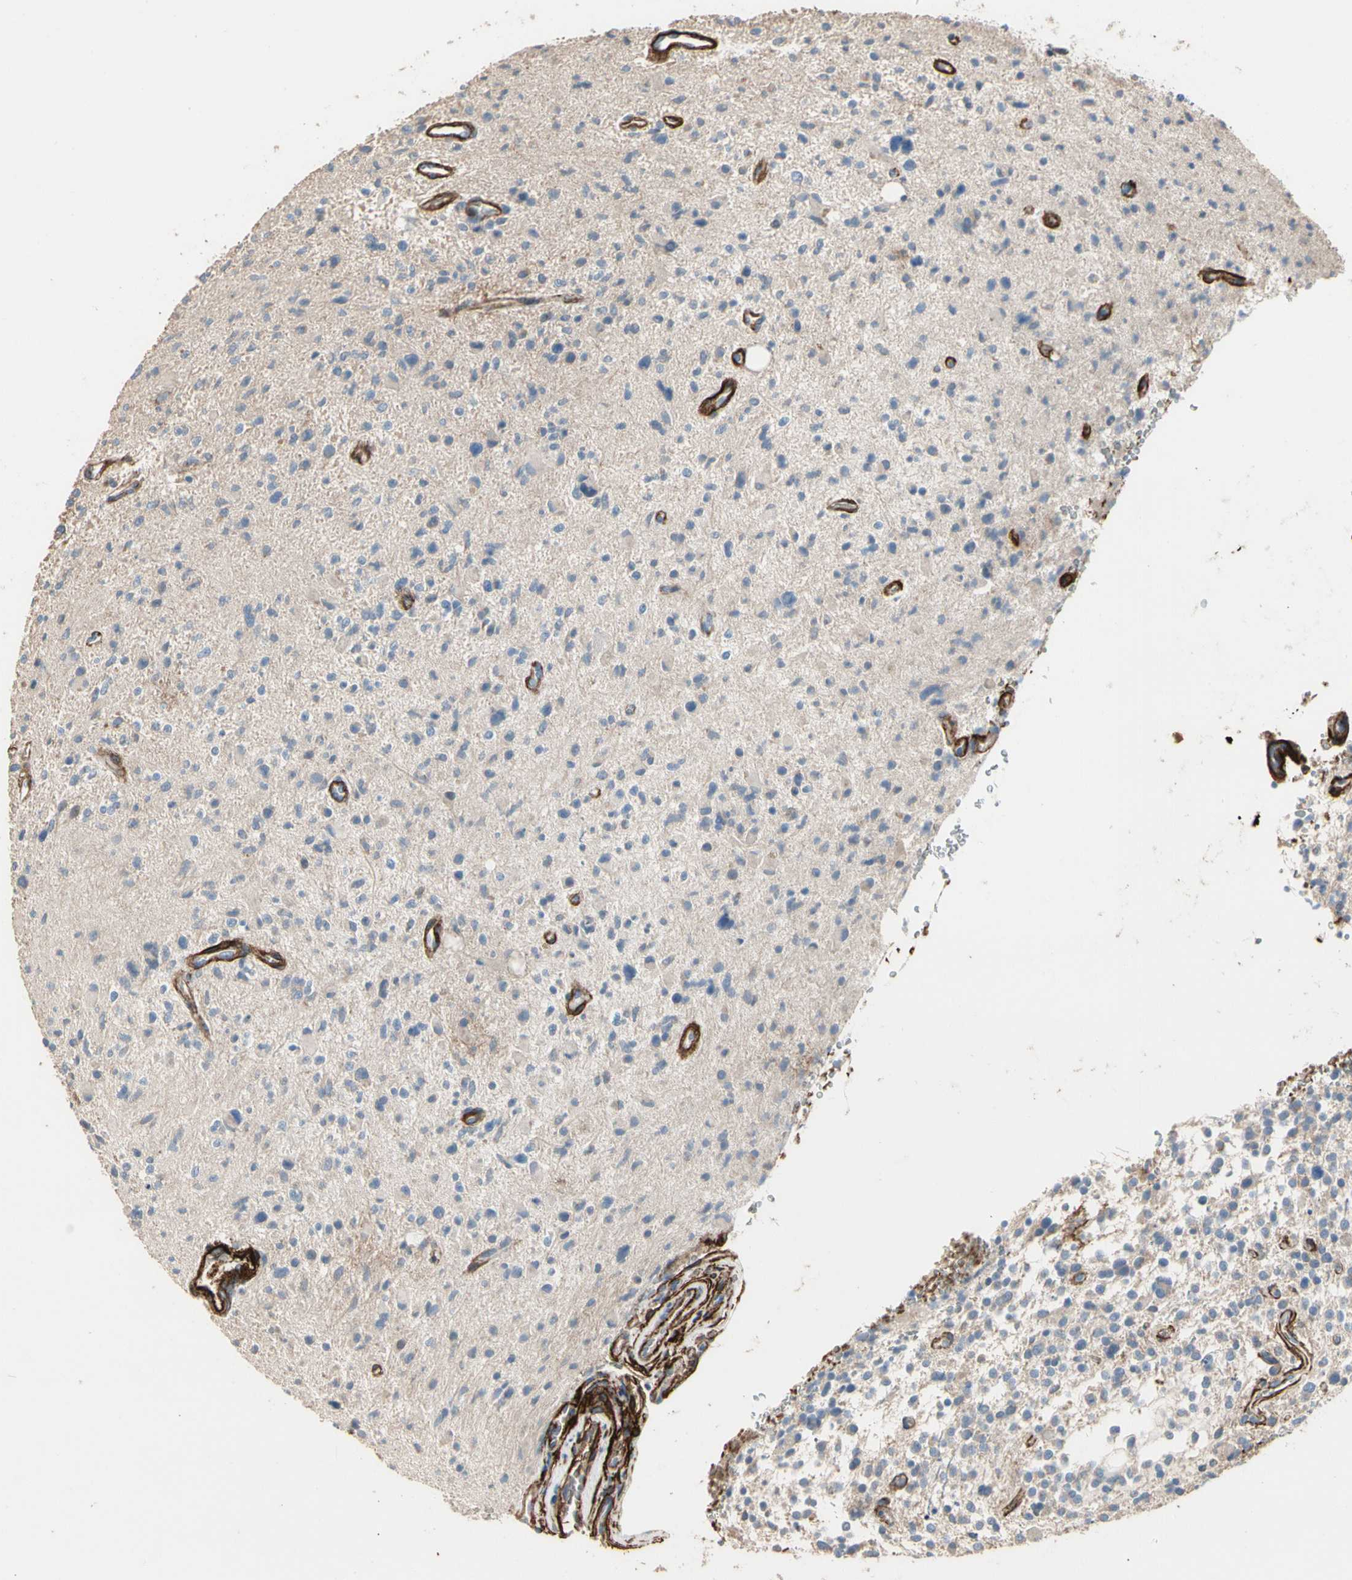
{"staining": {"intensity": "weak", "quantity": "<25%", "location": "cytoplasmic/membranous"}, "tissue": "glioma", "cell_type": "Tumor cells", "image_type": "cancer", "snomed": [{"axis": "morphology", "description": "Glioma, malignant, High grade"}, {"axis": "topography", "description": "Brain"}], "caption": "A high-resolution histopathology image shows immunohistochemistry (IHC) staining of high-grade glioma (malignant), which shows no significant expression in tumor cells.", "gene": "SUSD2", "patient": {"sex": "male", "age": 48}}